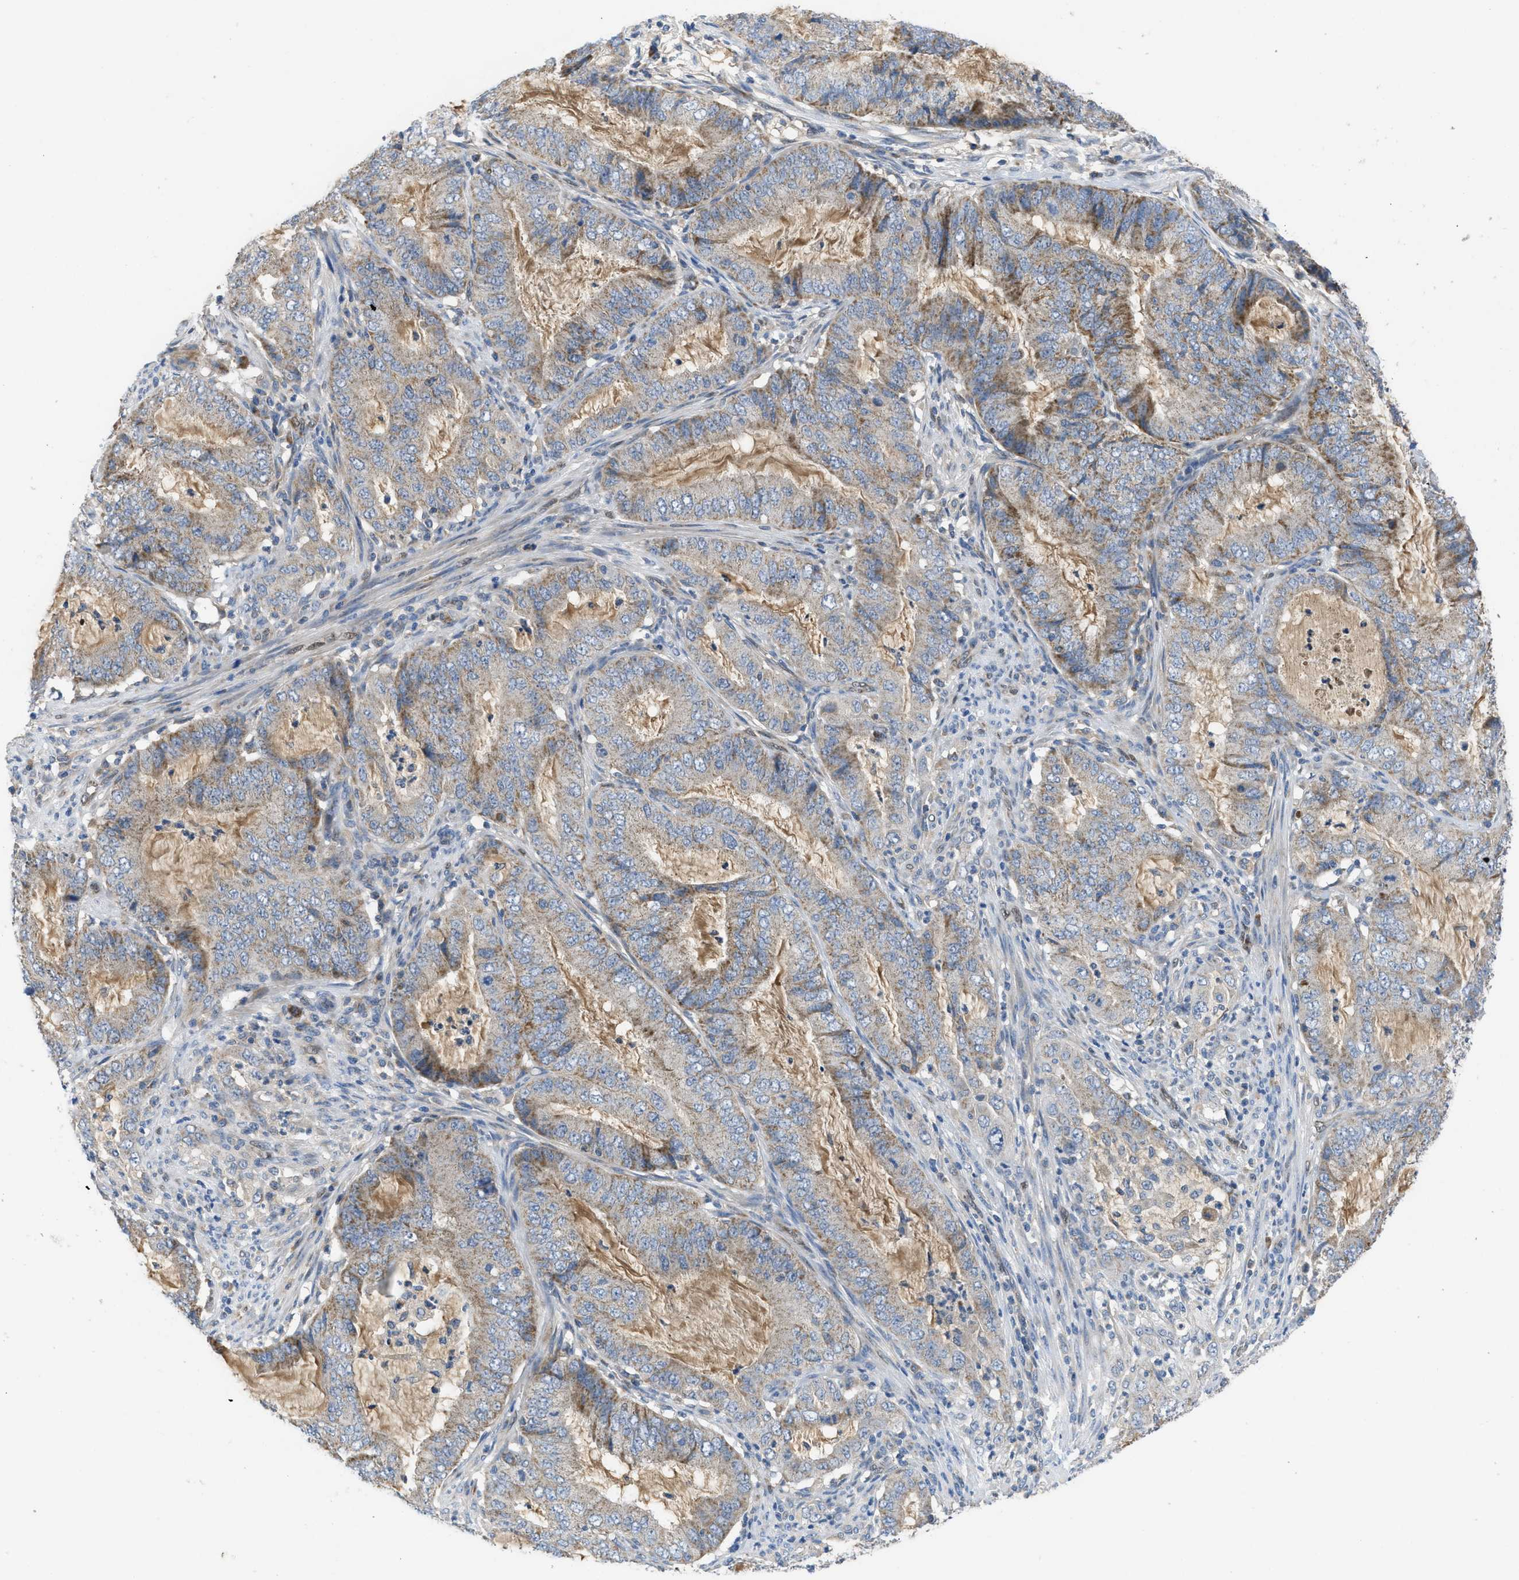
{"staining": {"intensity": "weak", "quantity": "<25%", "location": "cytoplasmic/membranous"}, "tissue": "endometrial cancer", "cell_type": "Tumor cells", "image_type": "cancer", "snomed": [{"axis": "morphology", "description": "Adenocarcinoma, NOS"}, {"axis": "topography", "description": "Endometrium"}], "caption": "An image of human endometrial adenocarcinoma is negative for staining in tumor cells.", "gene": "PNKD", "patient": {"sex": "female", "age": 70}}